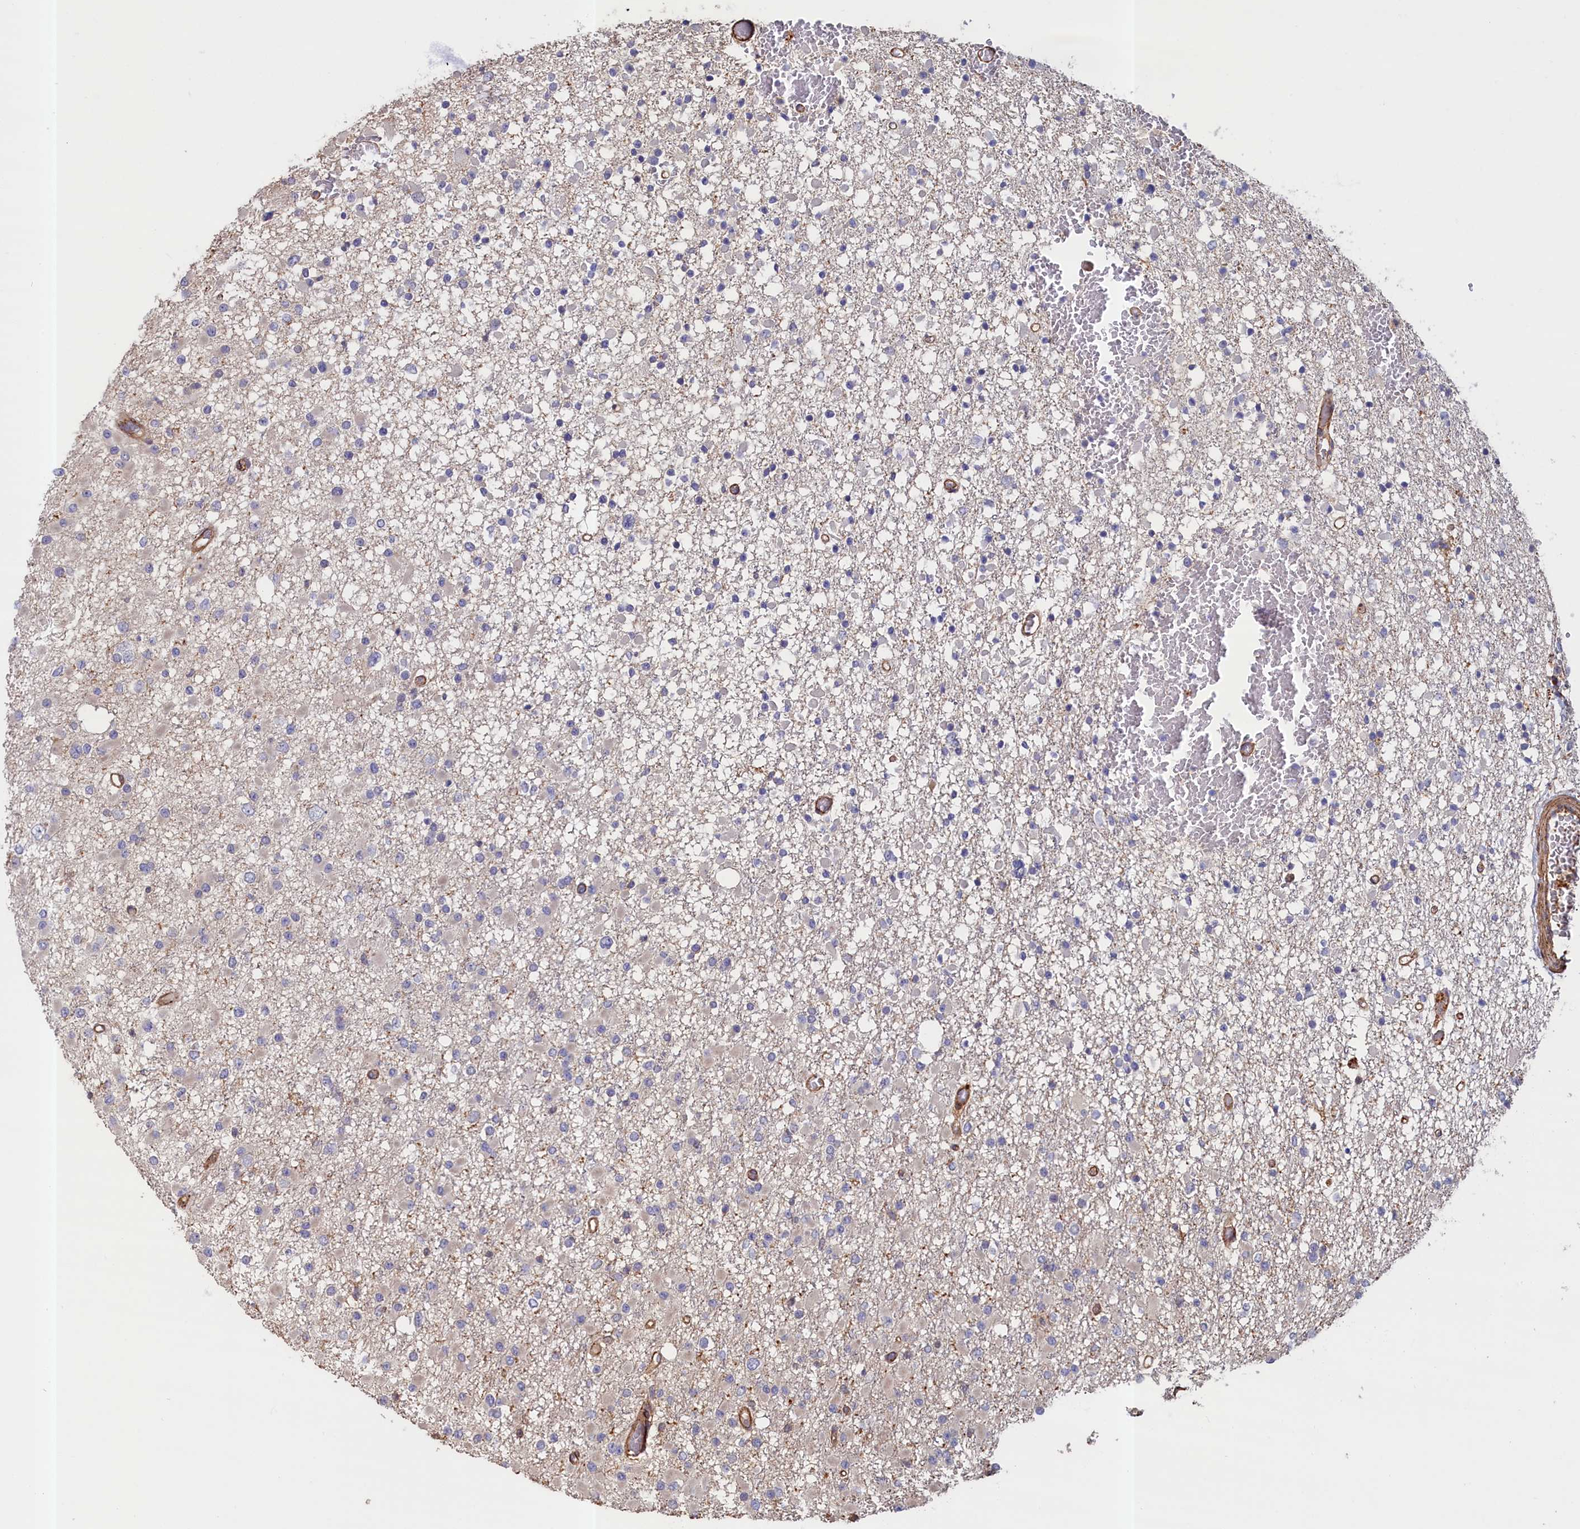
{"staining": {"intensity": "negative", "quantity": "none", "location": "none"}, "tissue": "glioma", "cell_type": "Tumor cells", "image_type": "cancer", "snomed": [{"axis": "morphology", "description": "Glioma, malignant, Low grade"}, {"axis": "topography", "description": "Brain"}], "caption": "The image reveals no significant staining in tumor cells of low-grade glioma (malignant). Brightfield microscopy of immunohistochemistry (IHC) stained with DAB (brown) and hematoxylin (blue), captured at high magnification.", "gene": "ANKRD27", "patient": {"sex": "female", "age": 22}}